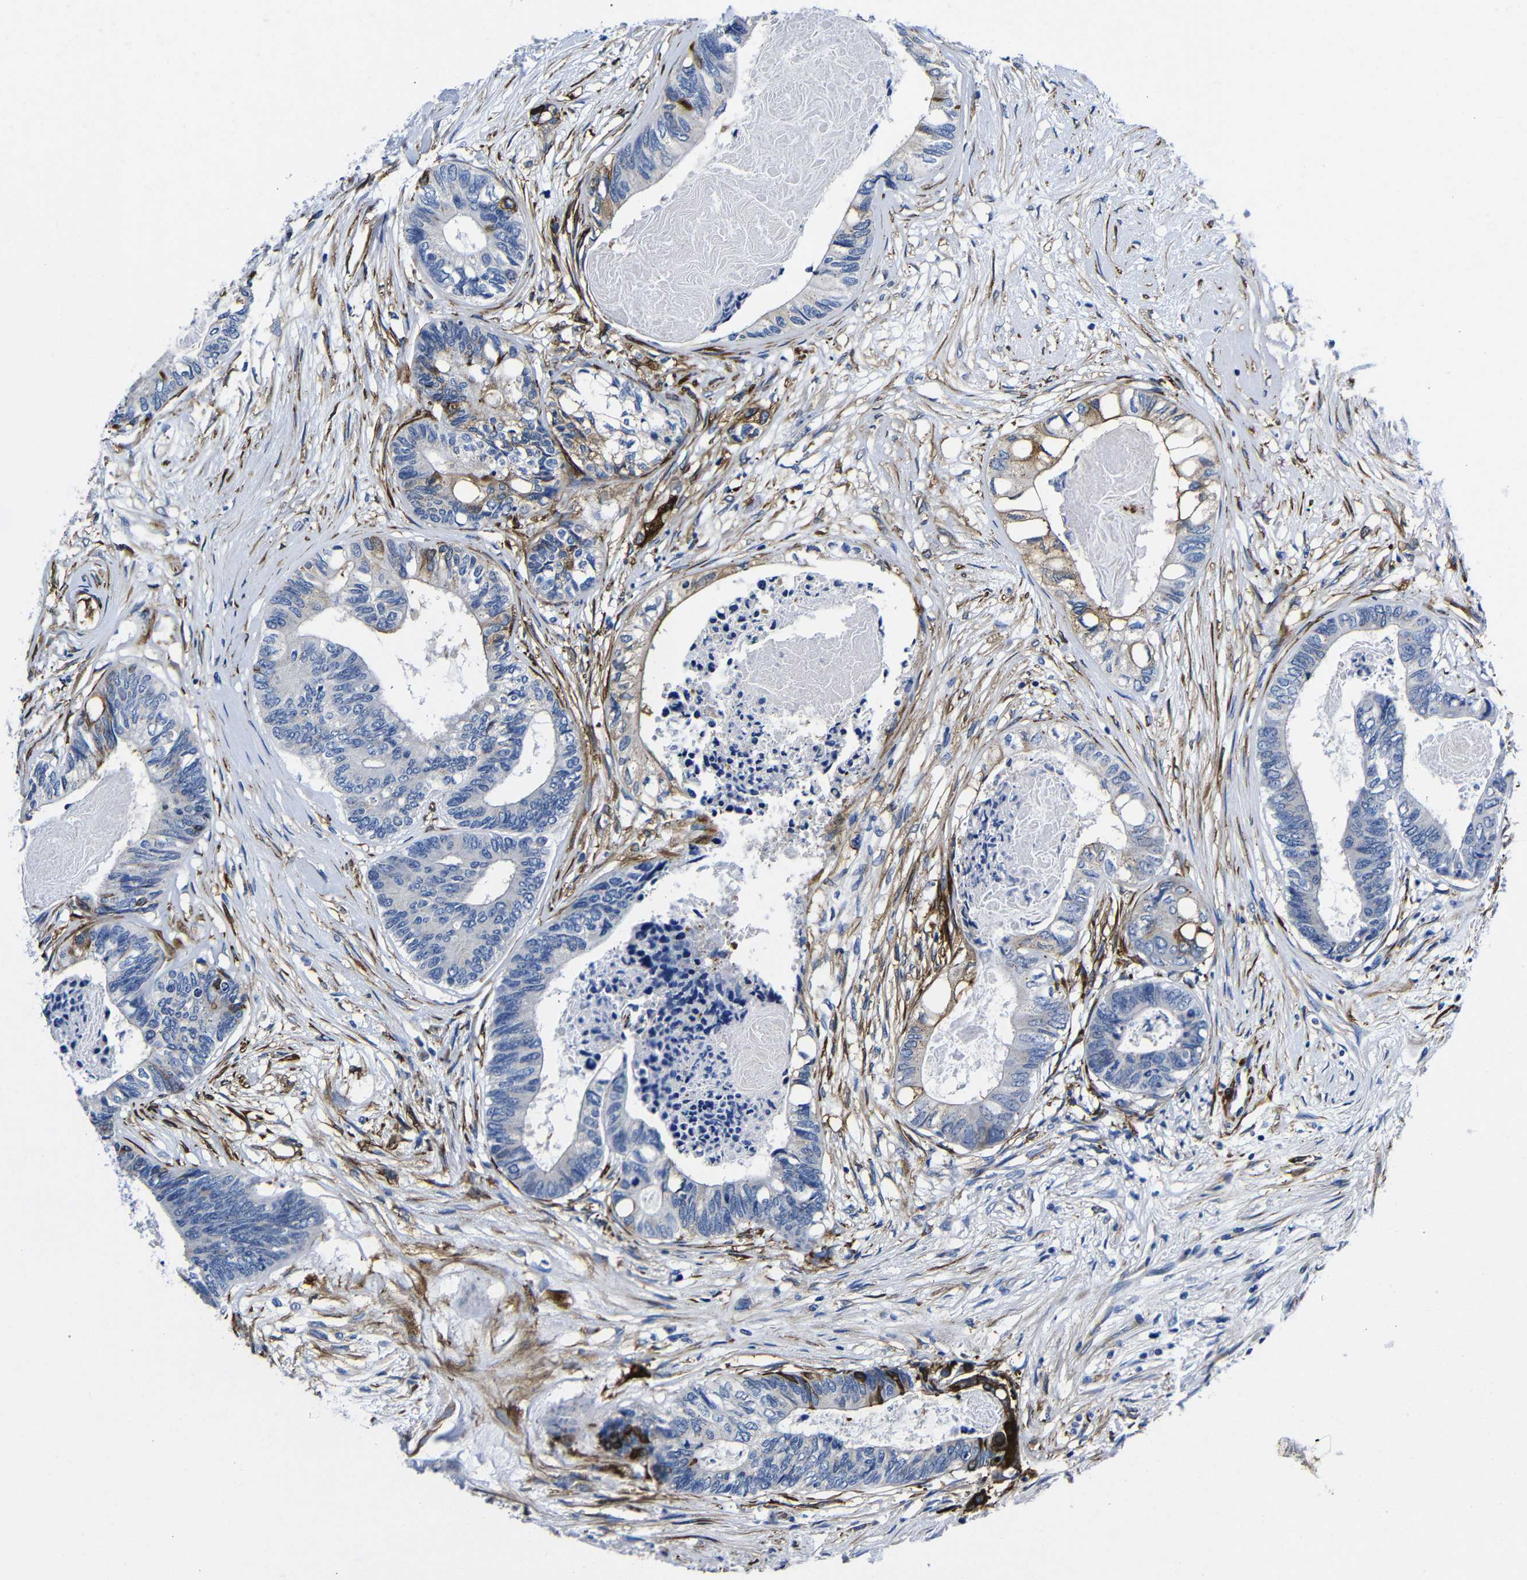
{"staining": {"intensity": "moderate", "quantity": "<25%", "location": "cytoplasmic/membranous"}, "tissue": "colorectal cancer", "cell_type": "Tumor cells", "image_type": "cancer", "snomed": [{"axis": "morphology", "description": "Adenocarcinoma, NOS"}, {"axis": "topography", "description": "Rectum"}], "caption": "Immunohistochemistry (IHC) image of neoplastic tissue: colorectal cancer (adenocarcinoma) stained using immunohistochemistry displays low levels of moderate protein expression localized specifically in the cytoplasmic/membranous of tumor cells, appearing as a cytoplasmic/membranous brown color.", "gene": "LRIG1", "patient": {"sex": "male", "age": 63}}